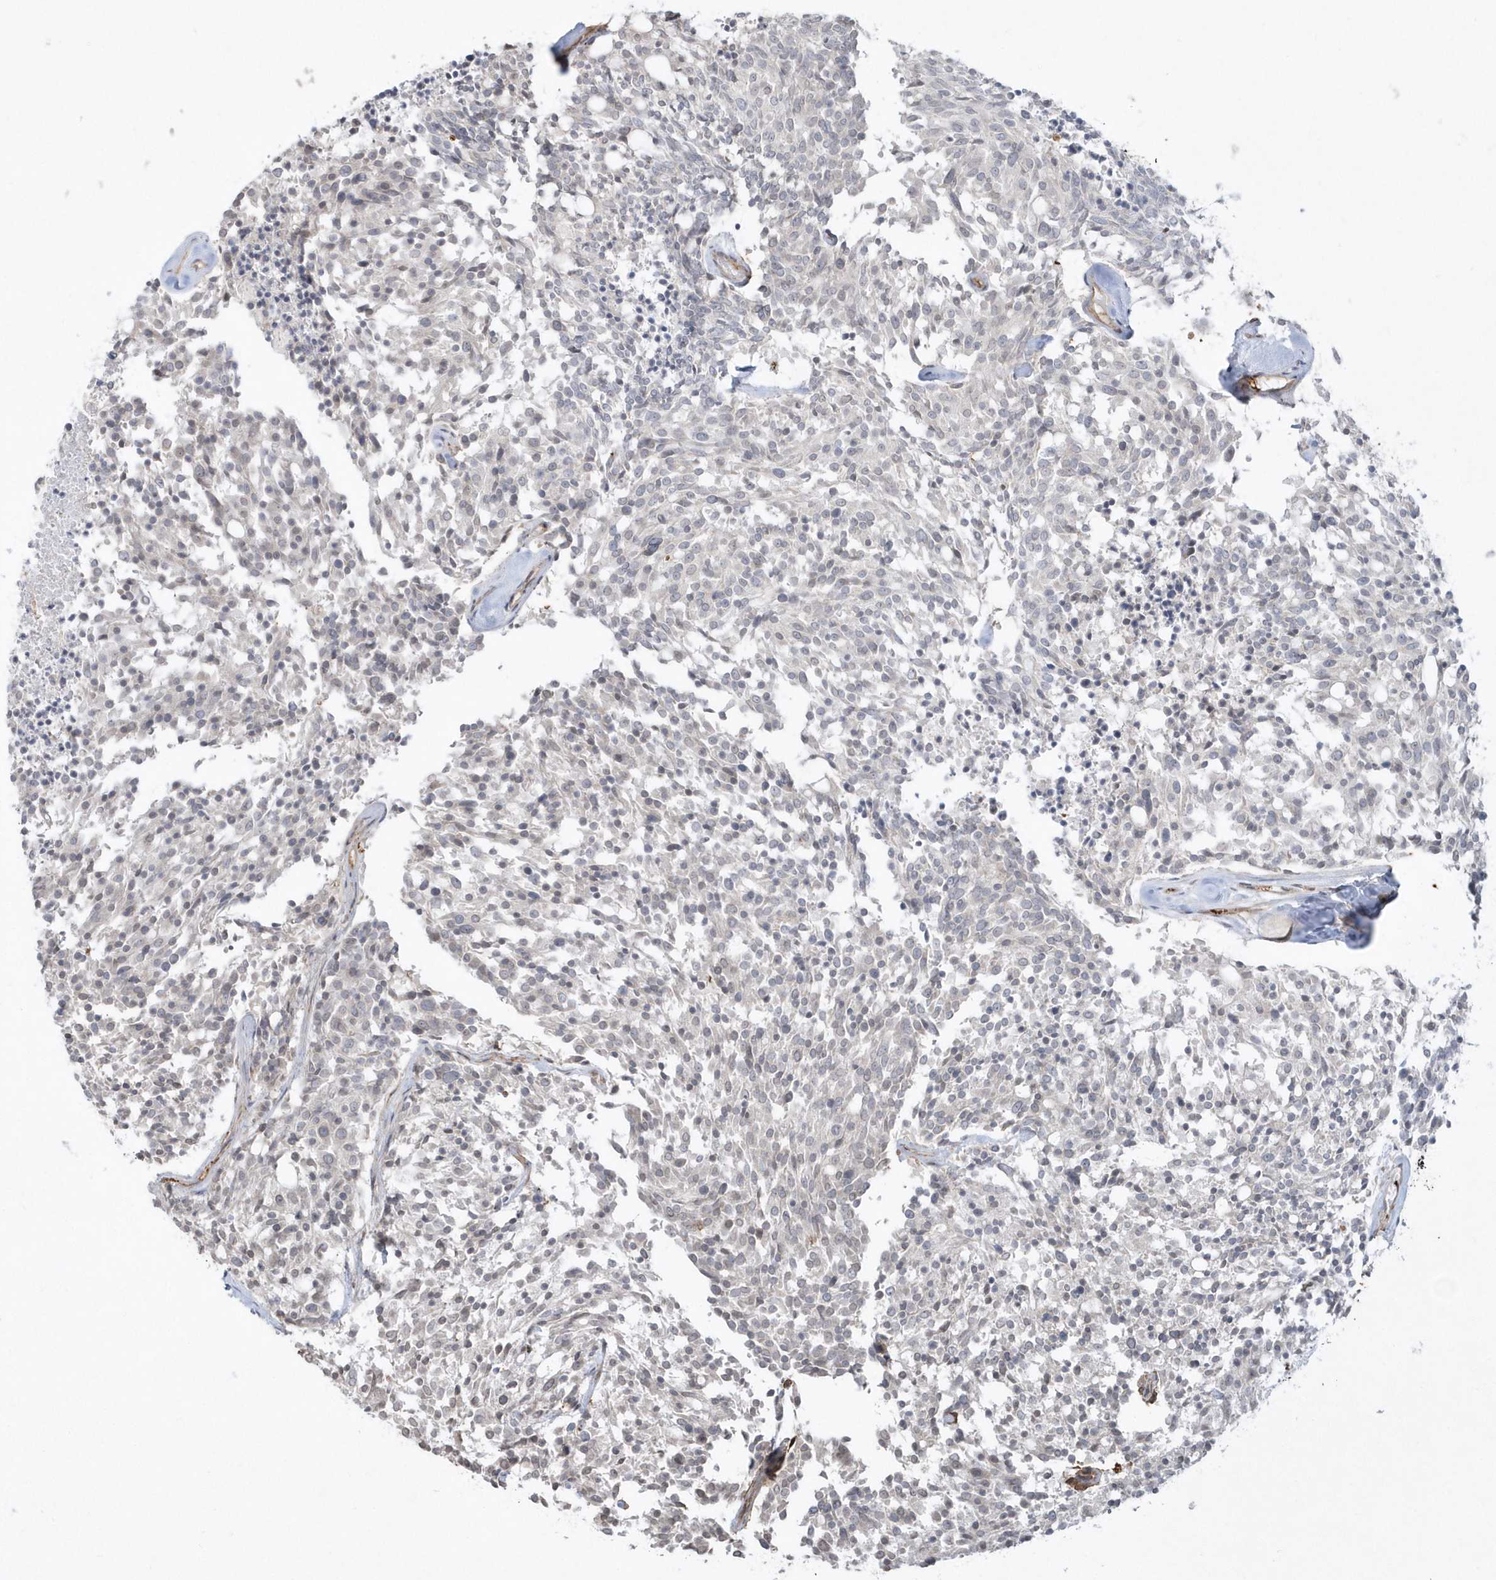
{"staining": {"intensity": "negative", "quantity": "none", "location": "none"}, "tissue": "carcinoid", "cell_type": "Tumor cells", "image_type": "cancer", "snomed": [{"axis": "morphology", "description": "Carcinoid, malignant, NOS"}, {"axis": "topography", "description": "Pancreas"}], "caption": "Human carcinoid stained for a protein using IHC demonstrates no positivity in tumor cells.", "gene": "BSN", "patient": {"sex": "female", "age": 54}}